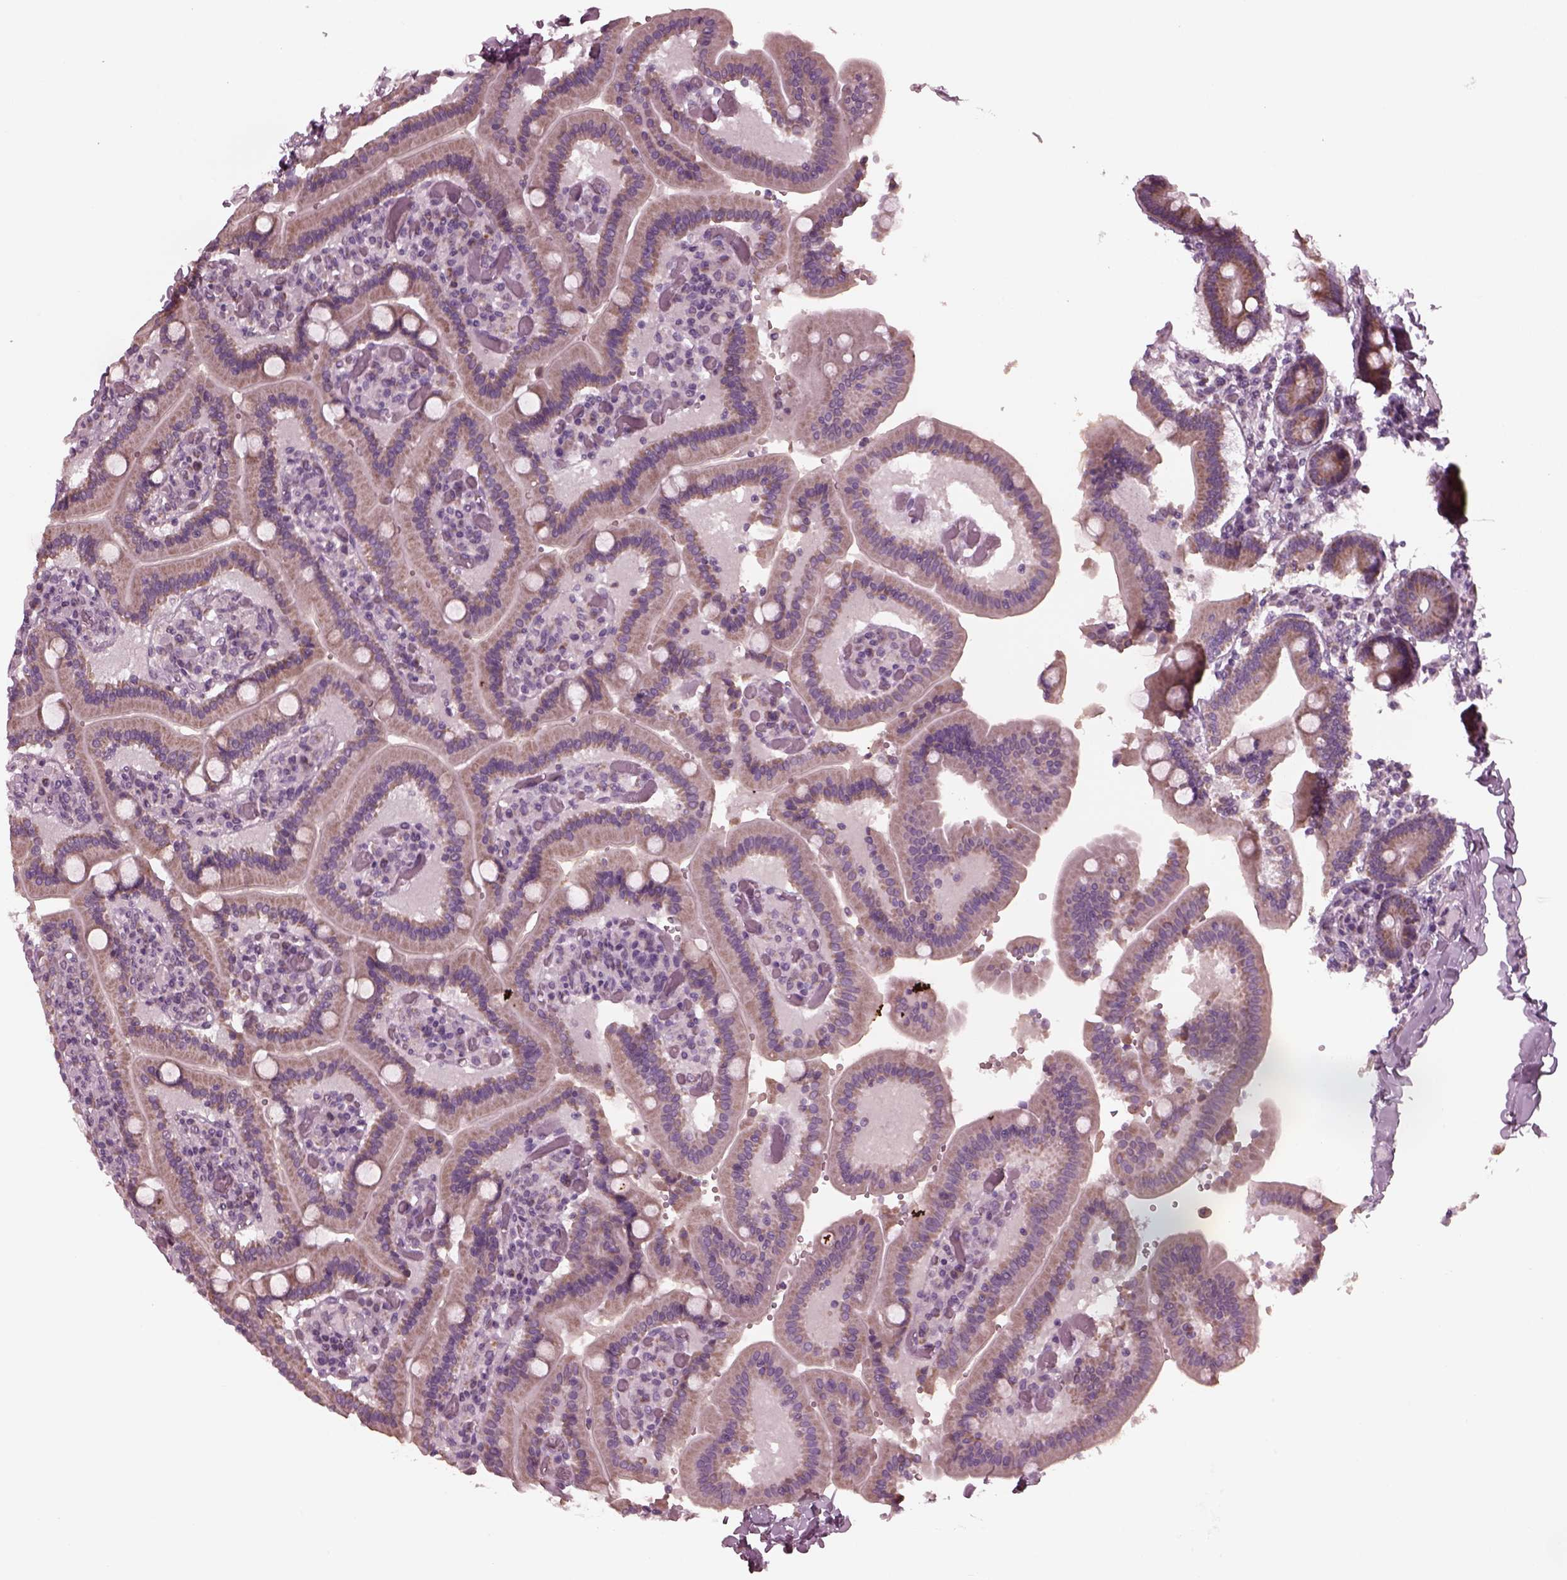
{"staining": {"intensity": "weak", "quantity": "25%-75%", "location": "cytoplasmic/membranous"}, "tissue": "duodenum", "cell_type": "Glandular cells", "image_type": "normal", "snomed": [{"axis": "morphology", "description": "Normal tissue, NOS"}, {"axis": "topography", "description": "Duodenum"}], "caption": "This micrograph demonstrates immunohistochemistry staining of normal human duodenum, with low weak cytoplasmic/membranous expression in approximately 25%-75% of glandular cells.", "gene": "CELSR3", "patient": {"sex": "female", "age": 62}}